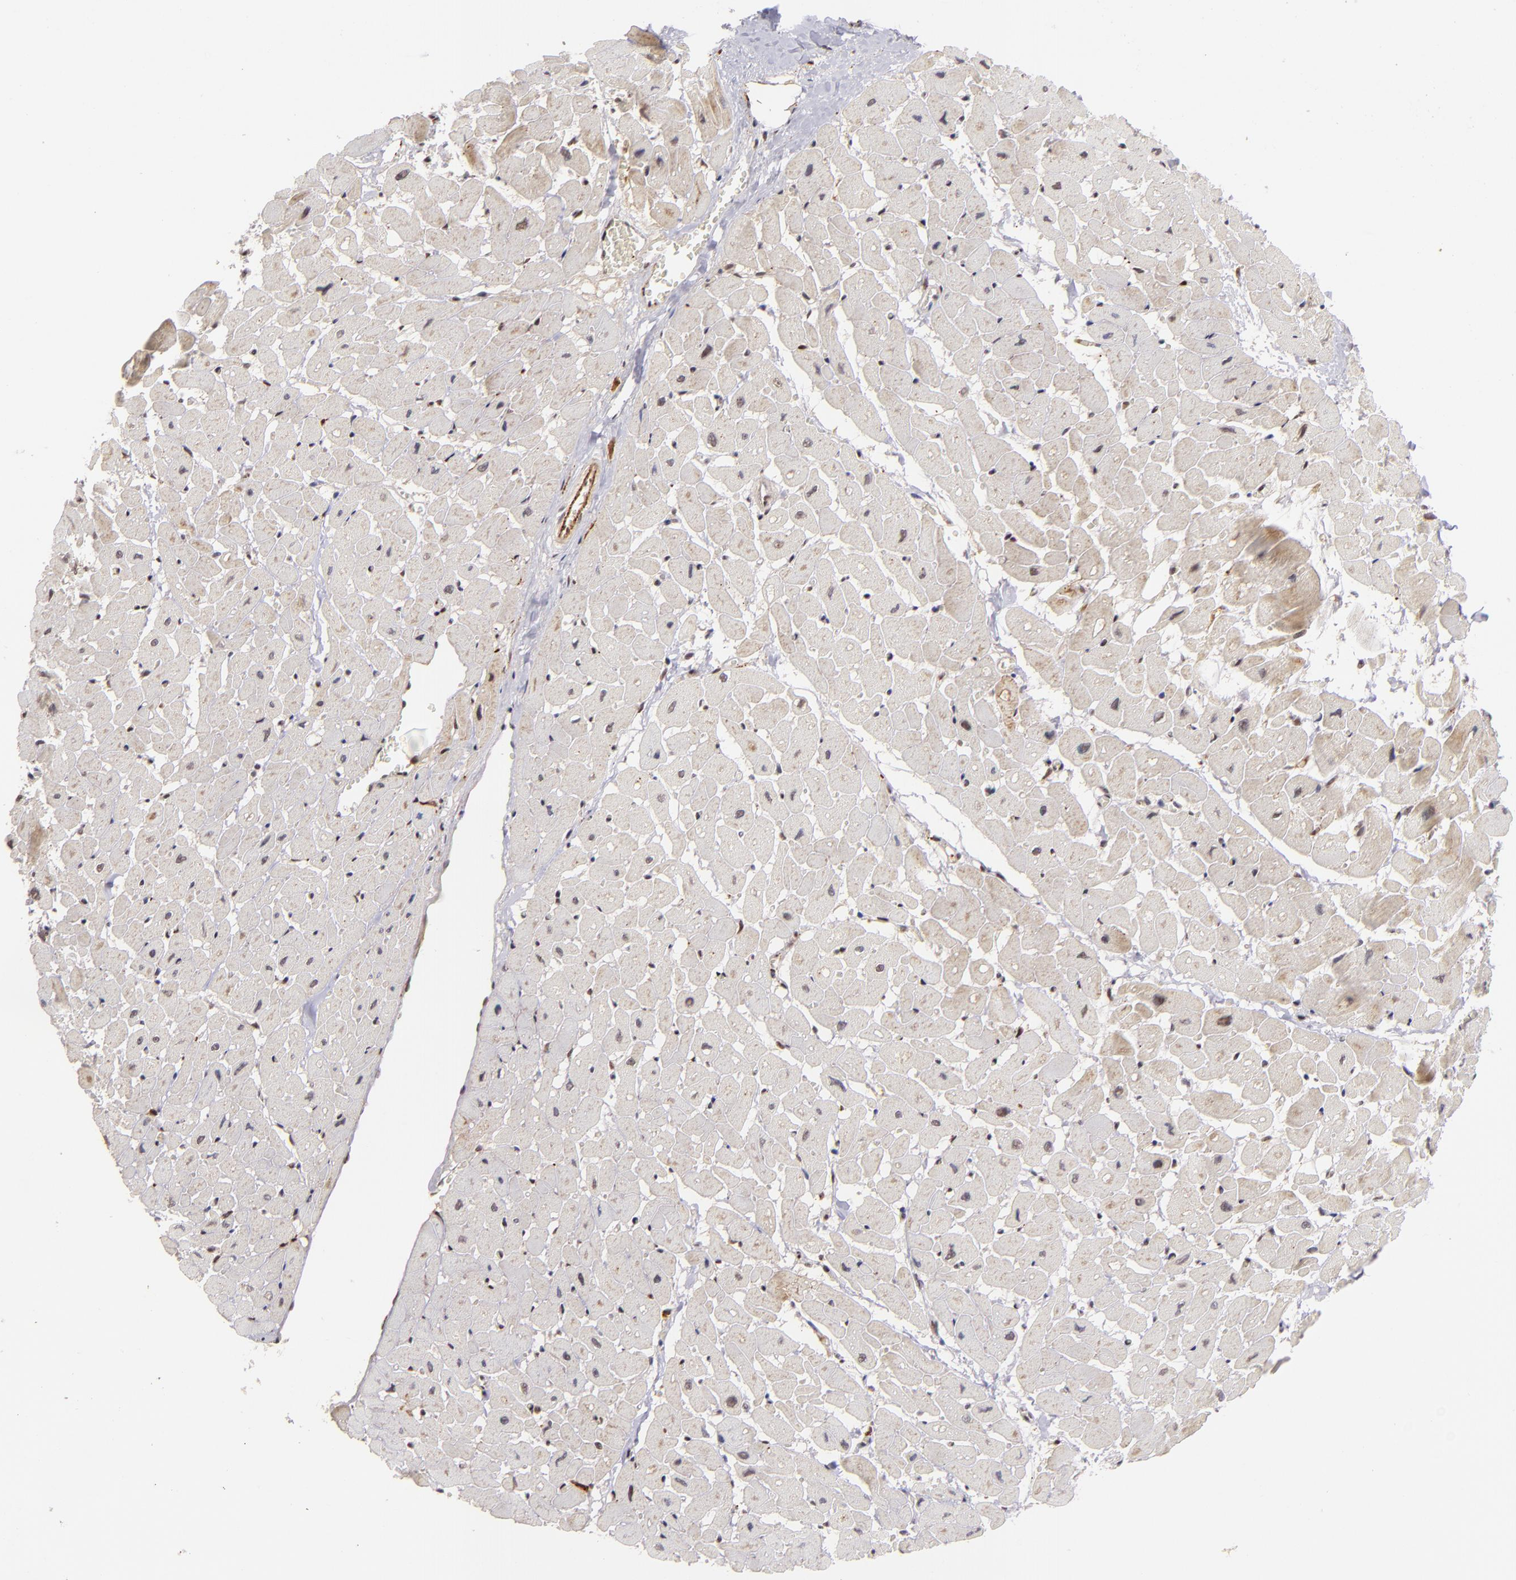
{"staining": {"intensity": "weak", "quantity": "<25%", "location": "cytoplasmic/membranous"}, "tissue": "heart muscle", "cell_type": "Cardiomyocytes", "image_type": "normal", "snomed": [{"axis": "morphology", "description": "Normal tissue, NOS"}, {"axis": "topography", "description": "Heart"}], "caption": "This is an immunohistochemistry micrograph of benign human heart muscle. There is no positivity in cardiomyocytes.", "gene": "RXRG", "patient": {"sex": "male", "age": 45}}